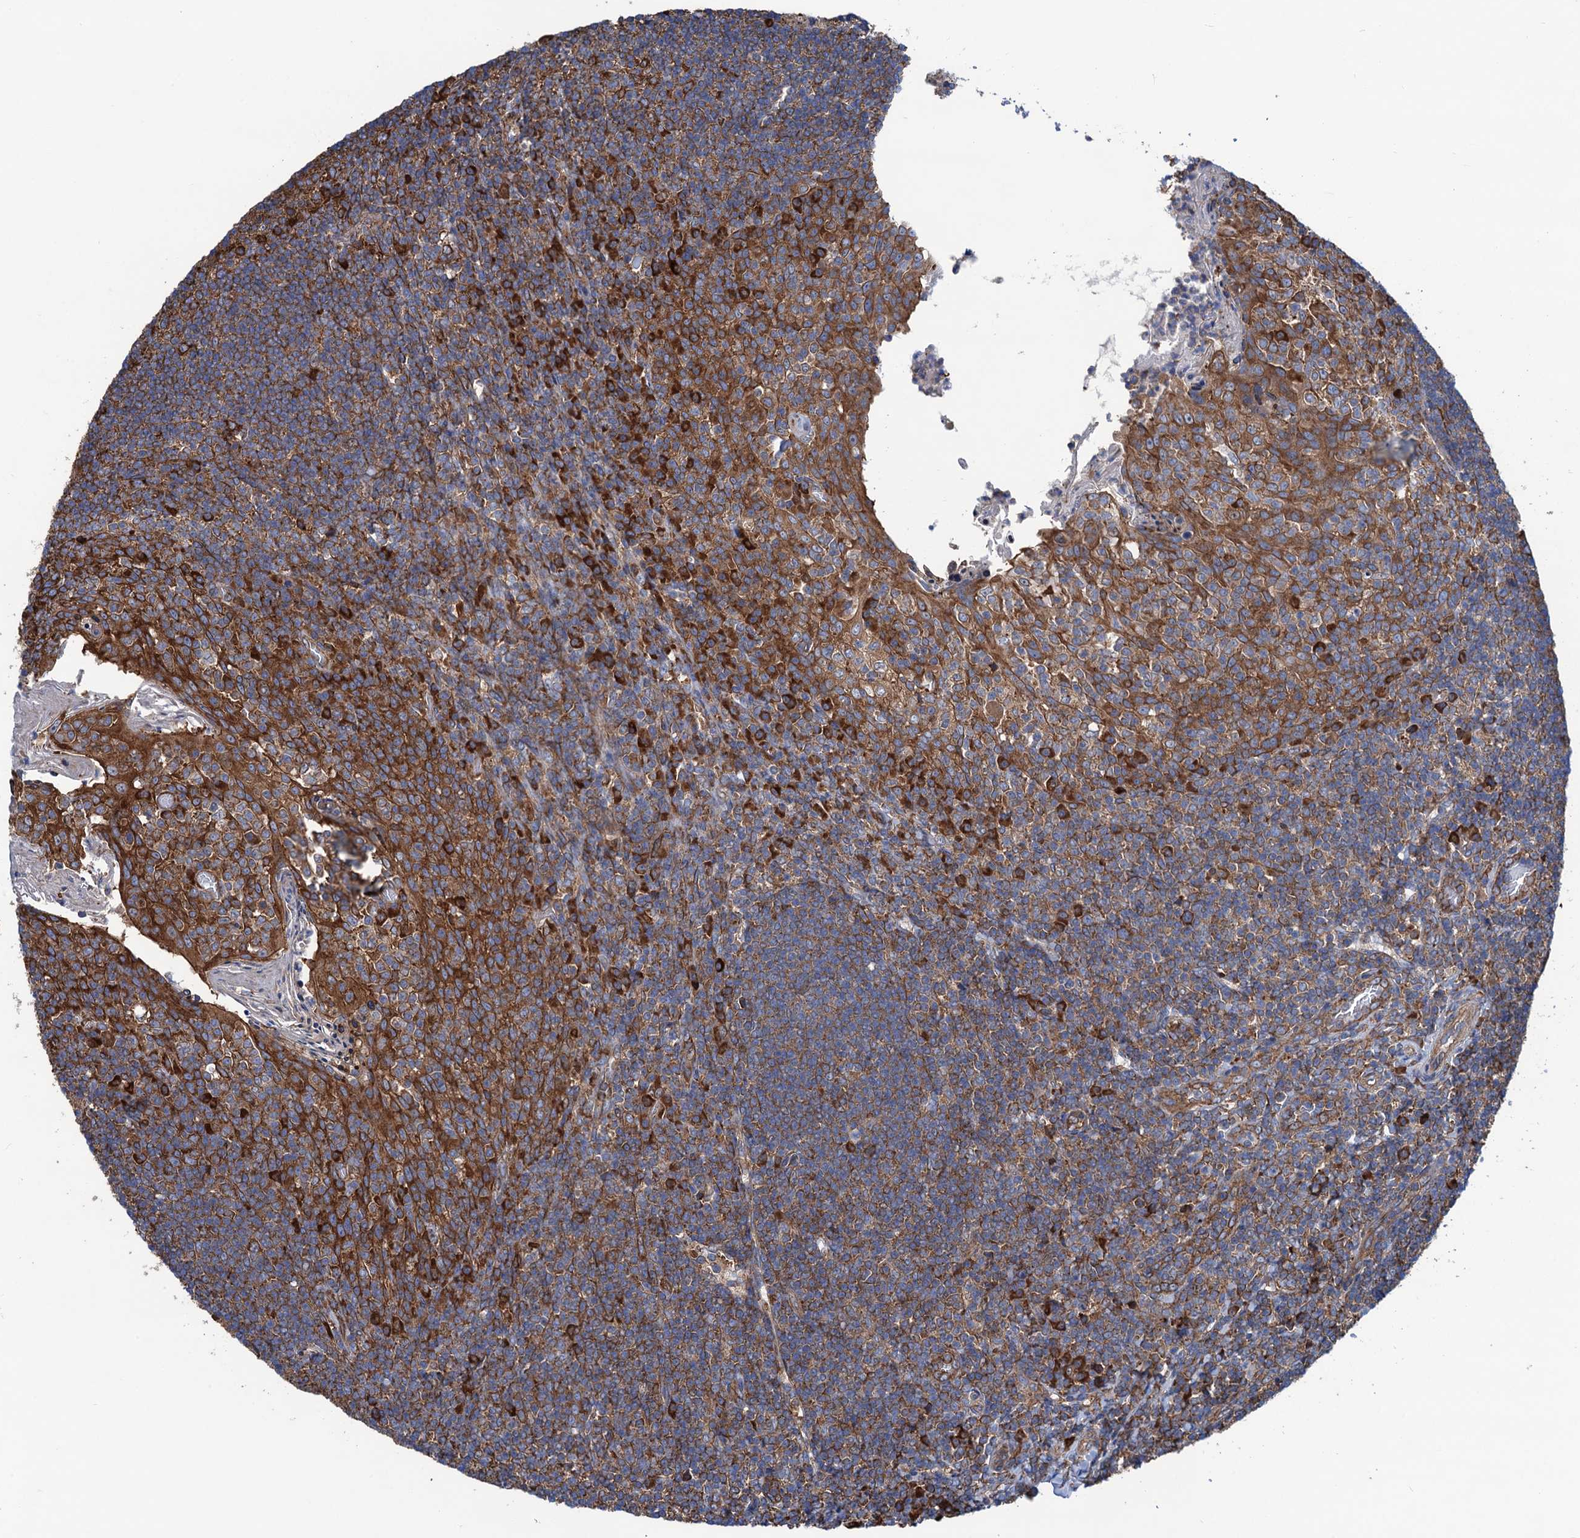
{"staining": {"intensity": "moderate", "quantity": ">75%", "location": "cytoplasmic/membranous"}, "tissue": "tonsil", "cell_type": "Germinal center cells", "image_type": "normal", "snomed": [{"axis": "morphology", "description": "Normal tissue, NOS"}, {"axis": "topography", "description": "Tonsil"}], "caption": "Moderate cytoplasmic/membranous expression for a protein is appreciated in approximately >75% of germinal center cells of normal tonsil using immunohistochemistry.", "gene": "SLC12A7", "patient": {"sex": "female", "age": 10}}